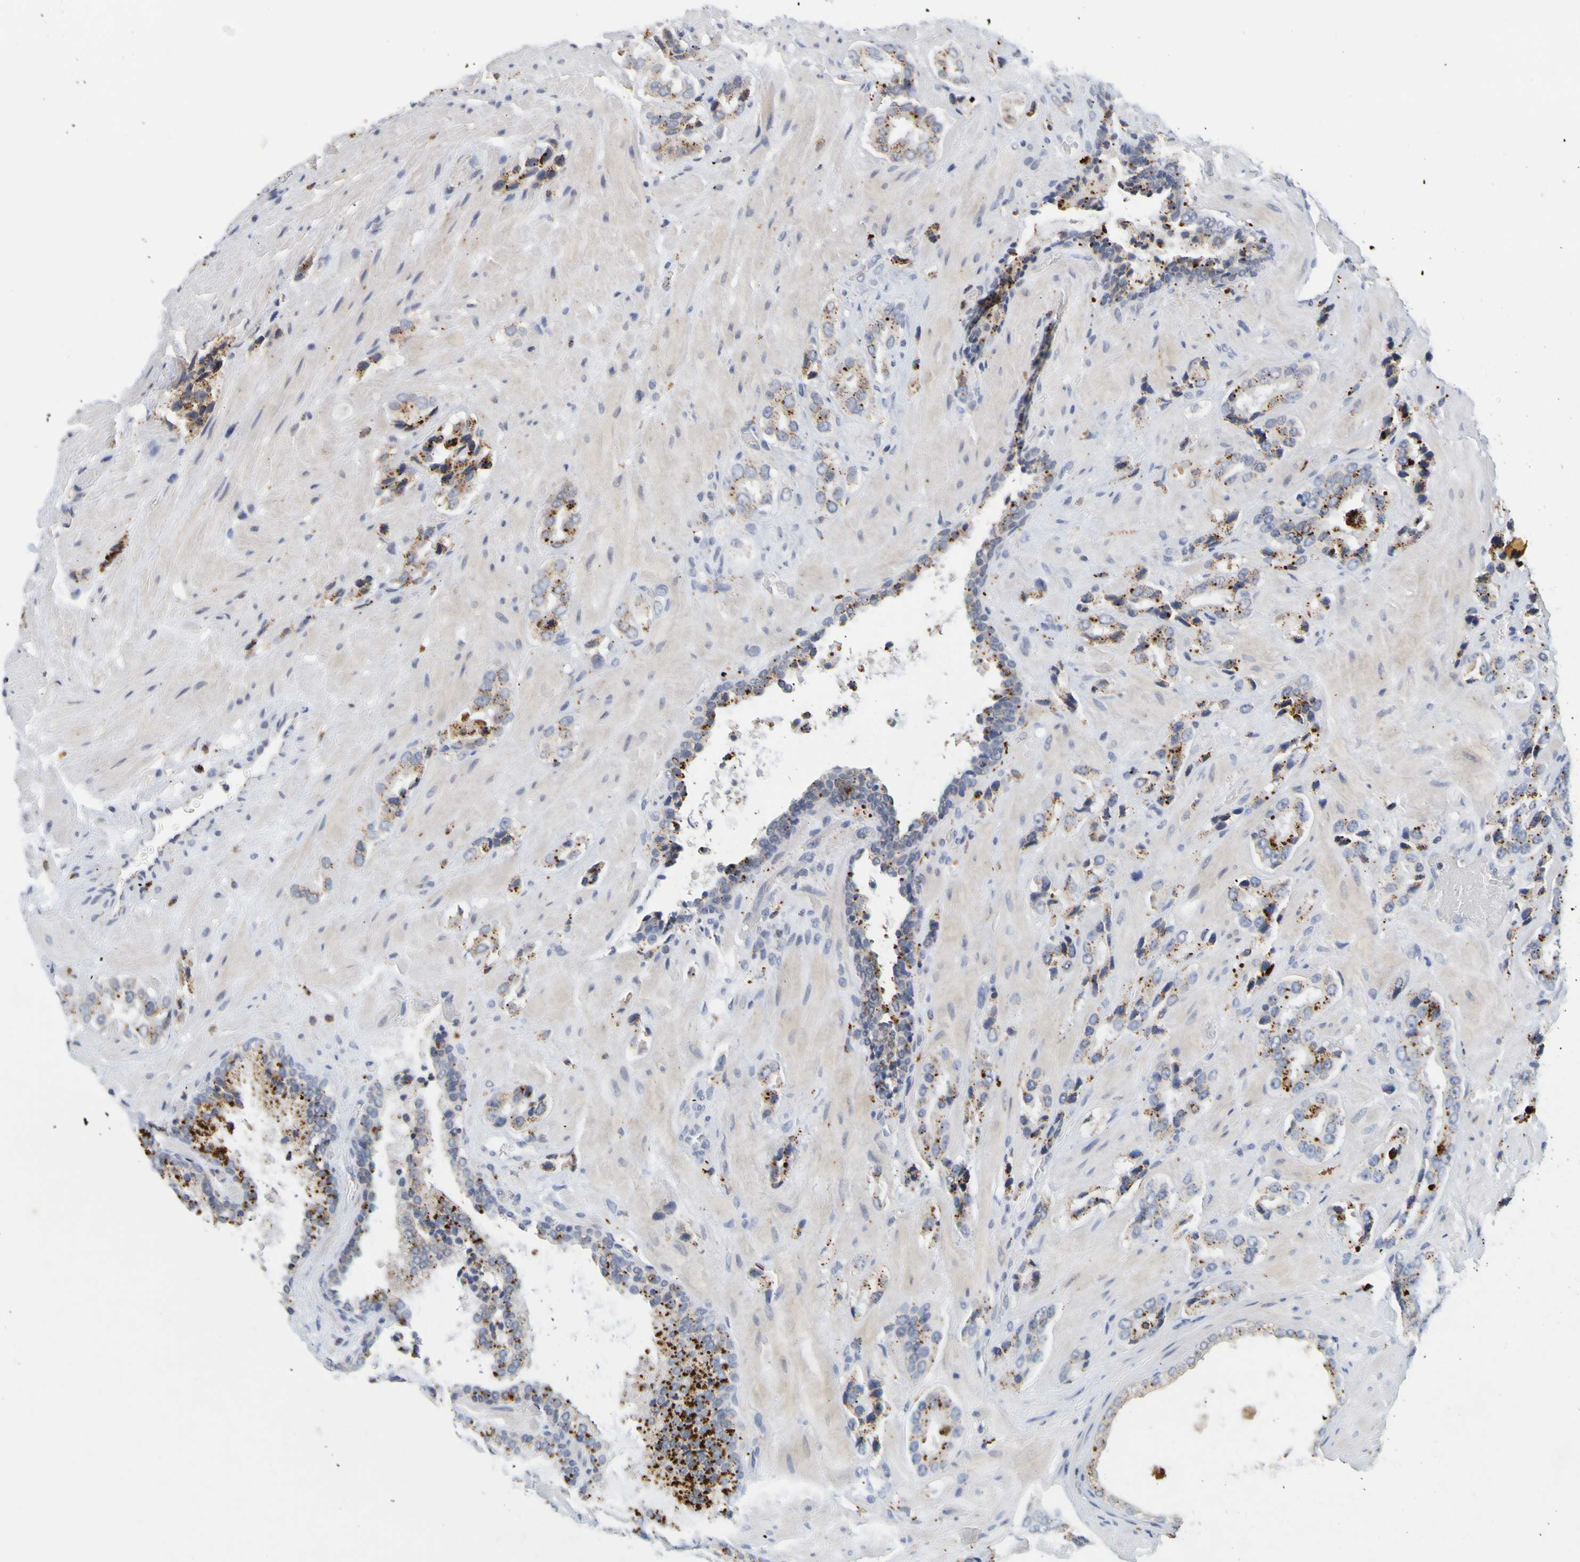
{"staining": {"intensity": "moderate", "quantity": "25%-75%", "location": "cytoplasmic/membranous"}, "tissue": "prostate cancer", "cell_type": "Tumor cells", "image_type": "cancer", "snomed": [{"axis": "morphology", "description": "Adenocarcinoma, High grade"}, {"axis": "topography", "description": "Prostate"}], "caption": "Prostate adenocarcinoma (high-grade) stained for a protein reveals moderate cytoplasmic/membranous positivity in tumor cells.", "gene": "TPH1", "patient": {"sex": "male", "age": 64}}